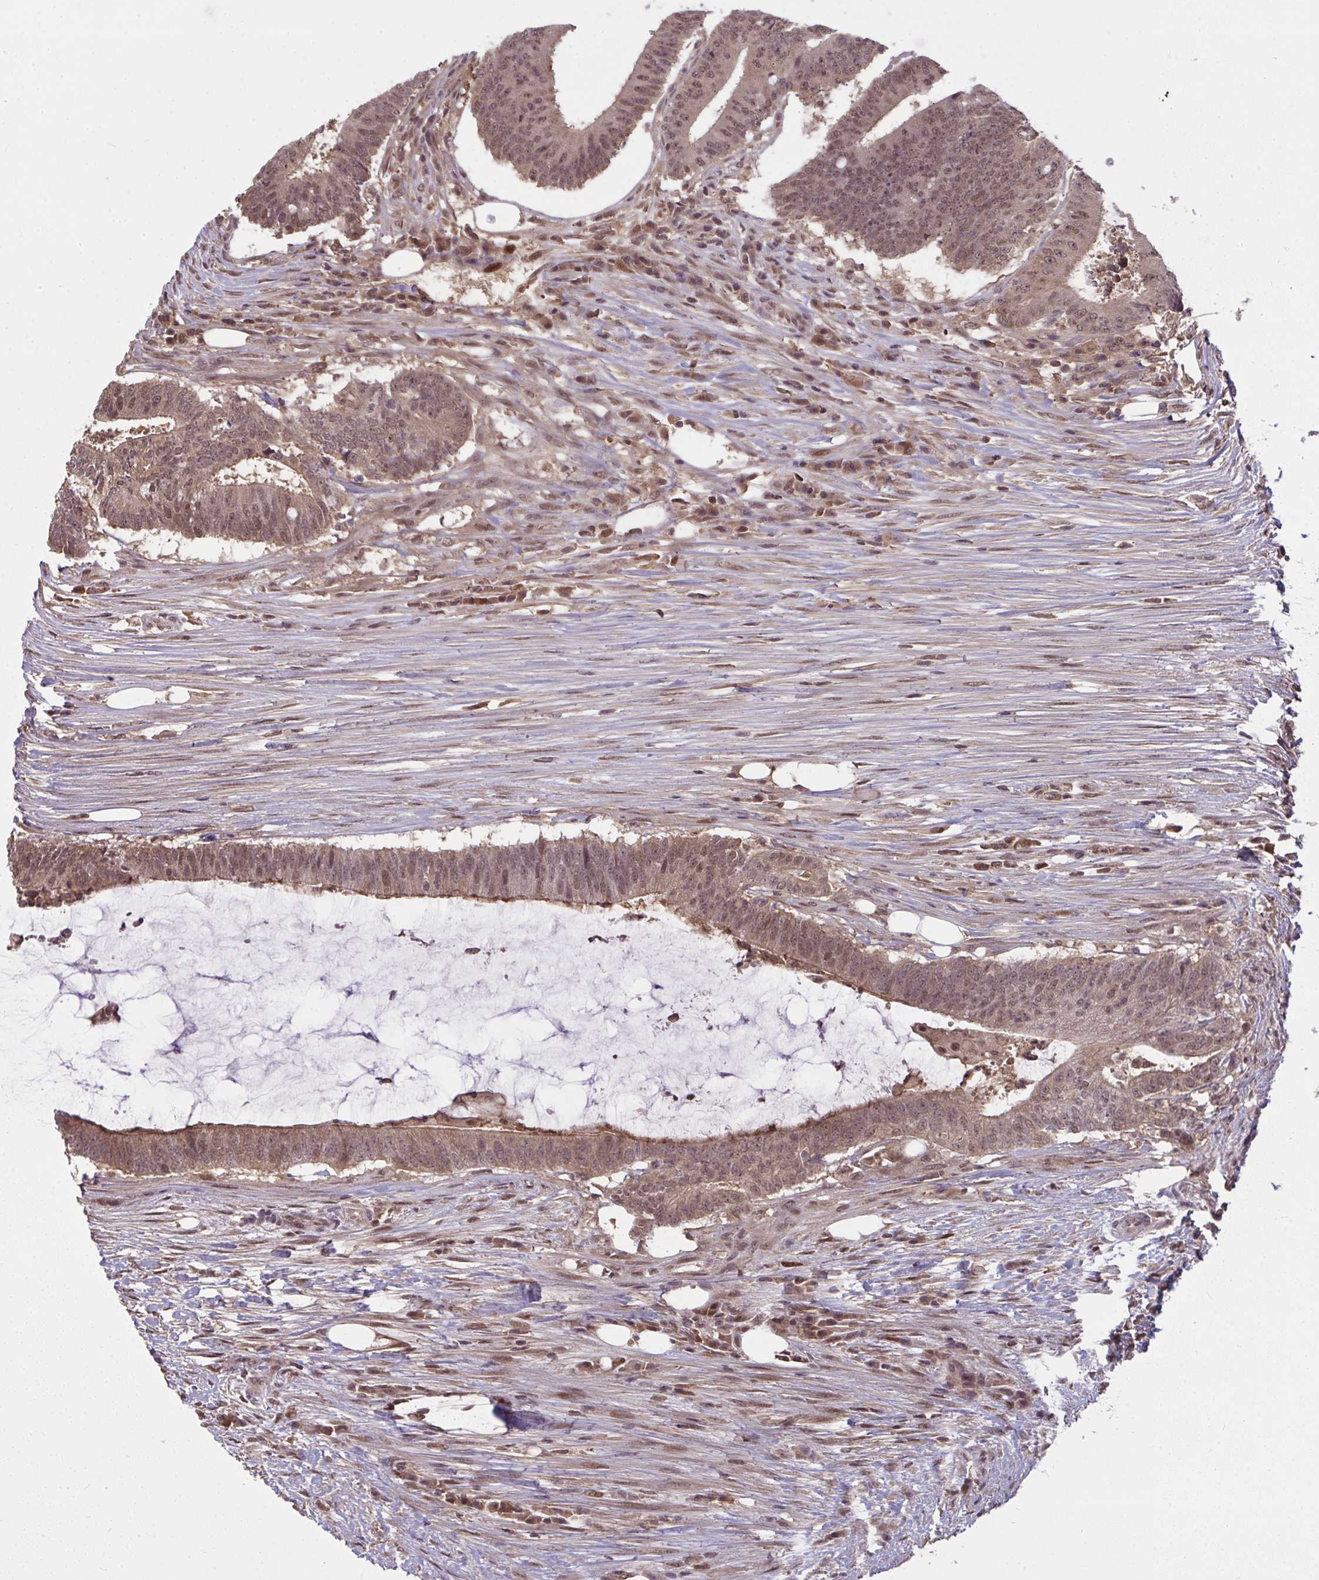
{"staining": {"intensity": "moderate", "quantity": ">75%", "location": "cytoplasmic/membranous,nuclear"}, "tissue": "colorectal cancer", "cell_type": "Tumor cells", "image_type": "cancer", "snomed": [{"axis": "morphology", "description": "Adenocarcinoma, NOS"}, {"axis": "topography", "description": "Colon"}], "caption": "This histopathology image shows immunohistochemistry (IHC) staining of human colorectal adenocarcinoma, with medium moderate cytoplasmic/membranous and nuclear expression in about >75% of tumor cells.", "gene": "KLF2", "patient": {"sex": "female", "age": 43}}